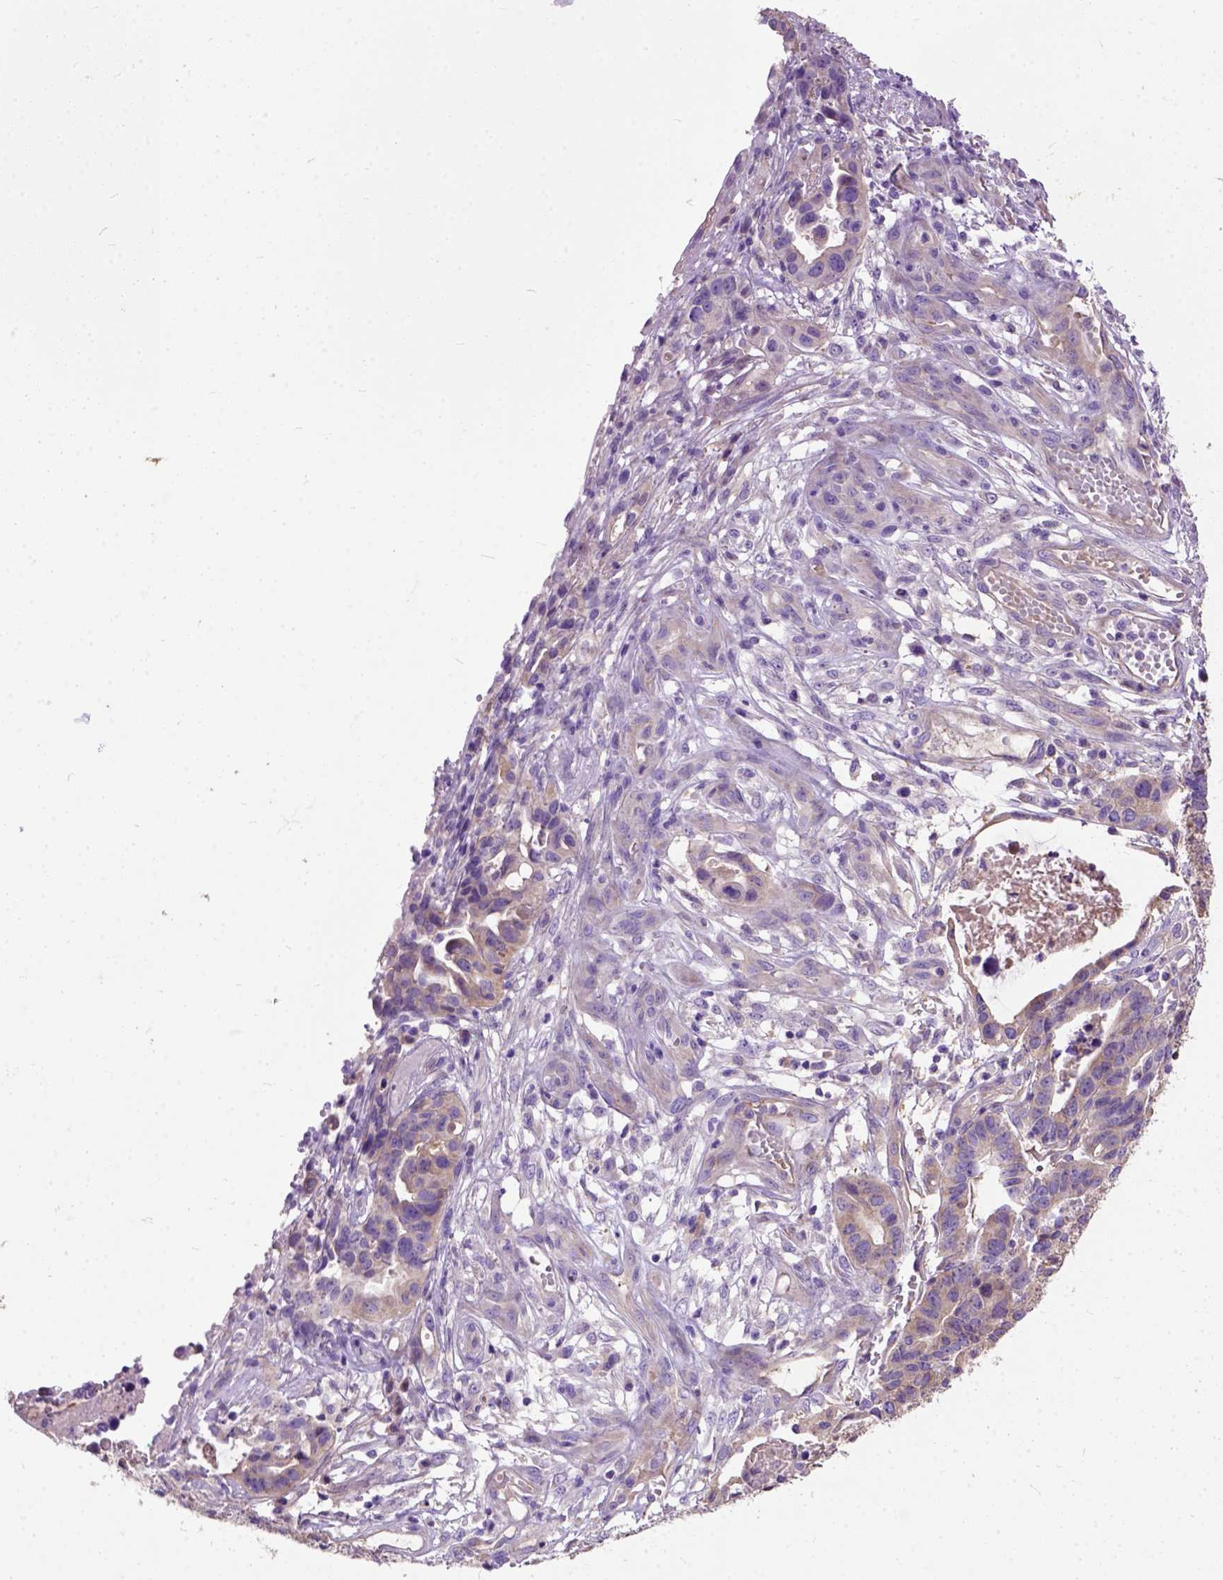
{"staining": {"intensity": "weak", "quantity": ">75%", "location": "cytoplasmic/membranous"}, "tissue": "stomach cancer", "cell_type": "Tumor cells", "image_type": "cancer", "snomed": [{"axis": "morphology", "description": "Adenocarcinoma, NOS"}, {"axis": "topography", "description": "Stomach, upper"}], "caption": "This micrograph demonstrates stomach cancer (adenocarcinoma) stained with immunohistochemistry (IHC) to label a protein in brown. The cytoplasmic/membranous of tumor cells show weak positivity for the protein. Nuclei are counter-stained blue.", "gene": "SEMA4F", "patient": {"sex": "female", "age": 67}}